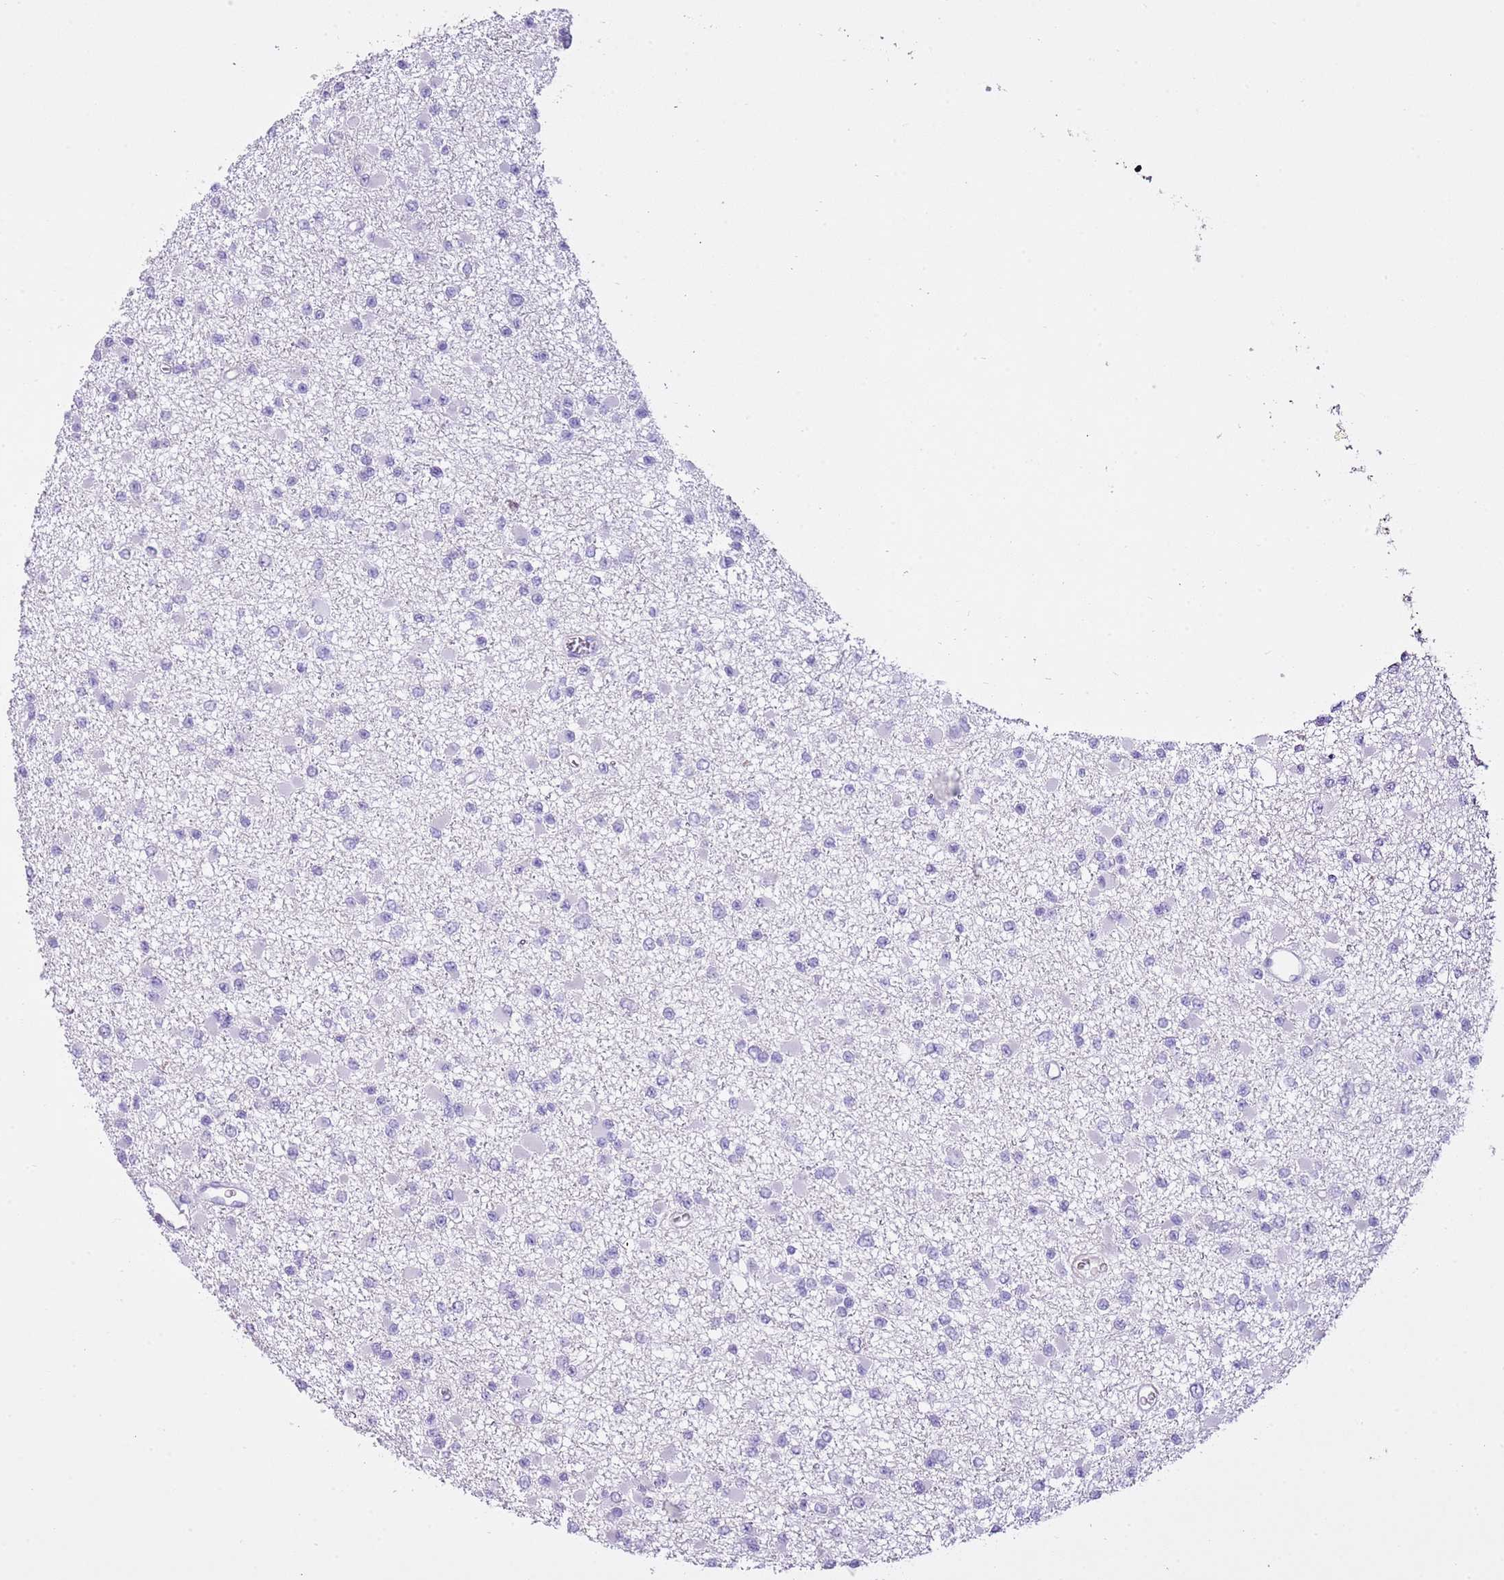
{"staining": {"intensity": "negative", "quantity": "none", "location": "none"}, "tissue": "glioma", "cell_type": "Tumor cells", "image_type": "cancer", "snomed": [{"axis": "morphology", "description": "Glioma, malignant, Low grade"}, {"axis": "topography", "description": "Brain"}], "caption": "This is an IHC histopathology image of glioma. There is no expression in tumor cells.", "gene": "CLEC2A", "patient": {"sex": "female", "age": 22}}